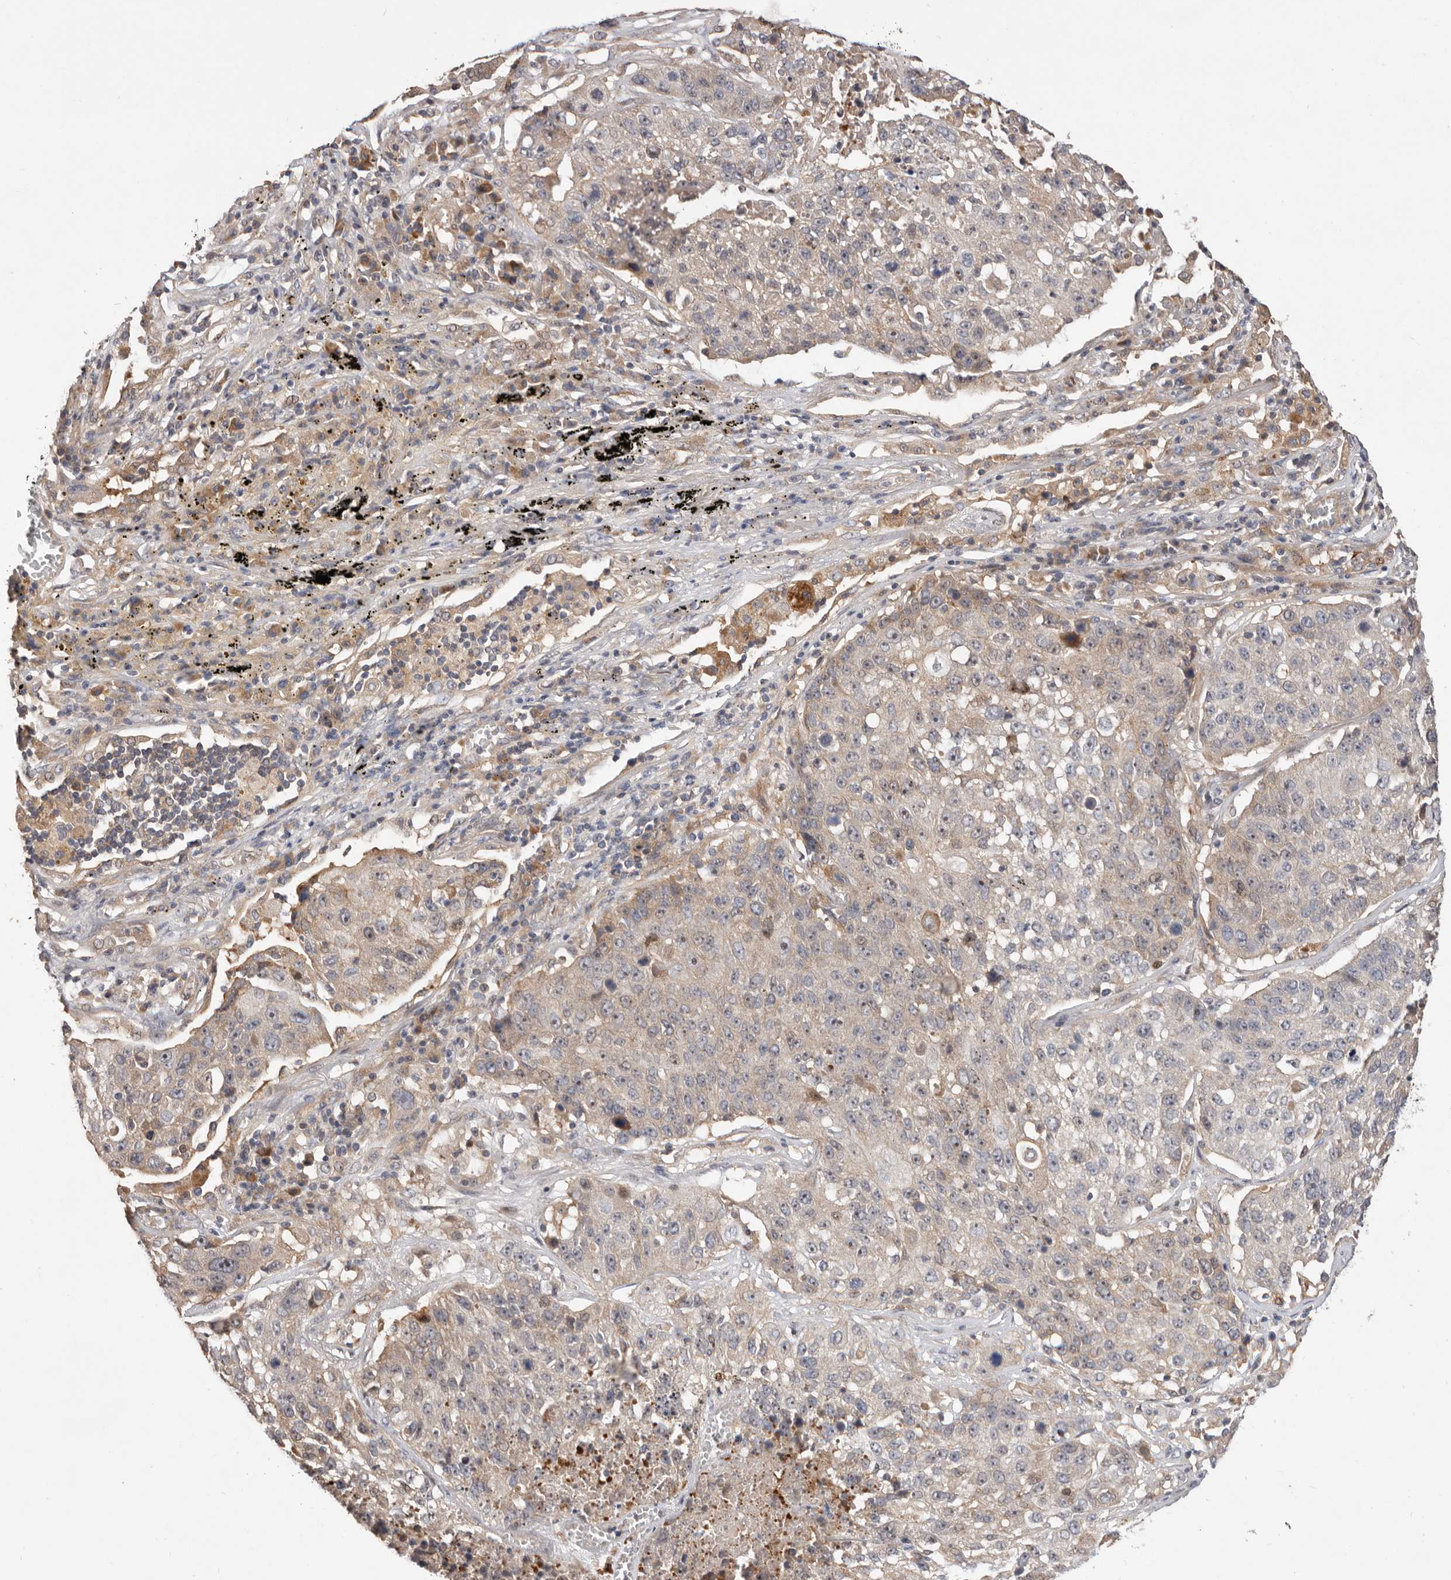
{"staining": {"intensity": "weak", "quantity": "<25%", "location": "cytoplasmic/membranous"}, "tissue": "lung cancer", "cell_type": "Tumor cells", "image_type": "cancer", "snomed": [{"axis": "morphology", "description": "Squamous cell carcinoma, NOS"}, {"axis": "topography", "description": "Lung"}], "caption": "Micrograph shows no protein positivity in tumor cells of lung cancer (squamous cell carcinoma) tissue.", "gene": "DOP1A", "patient": {"sex": "male", "age": 61}}